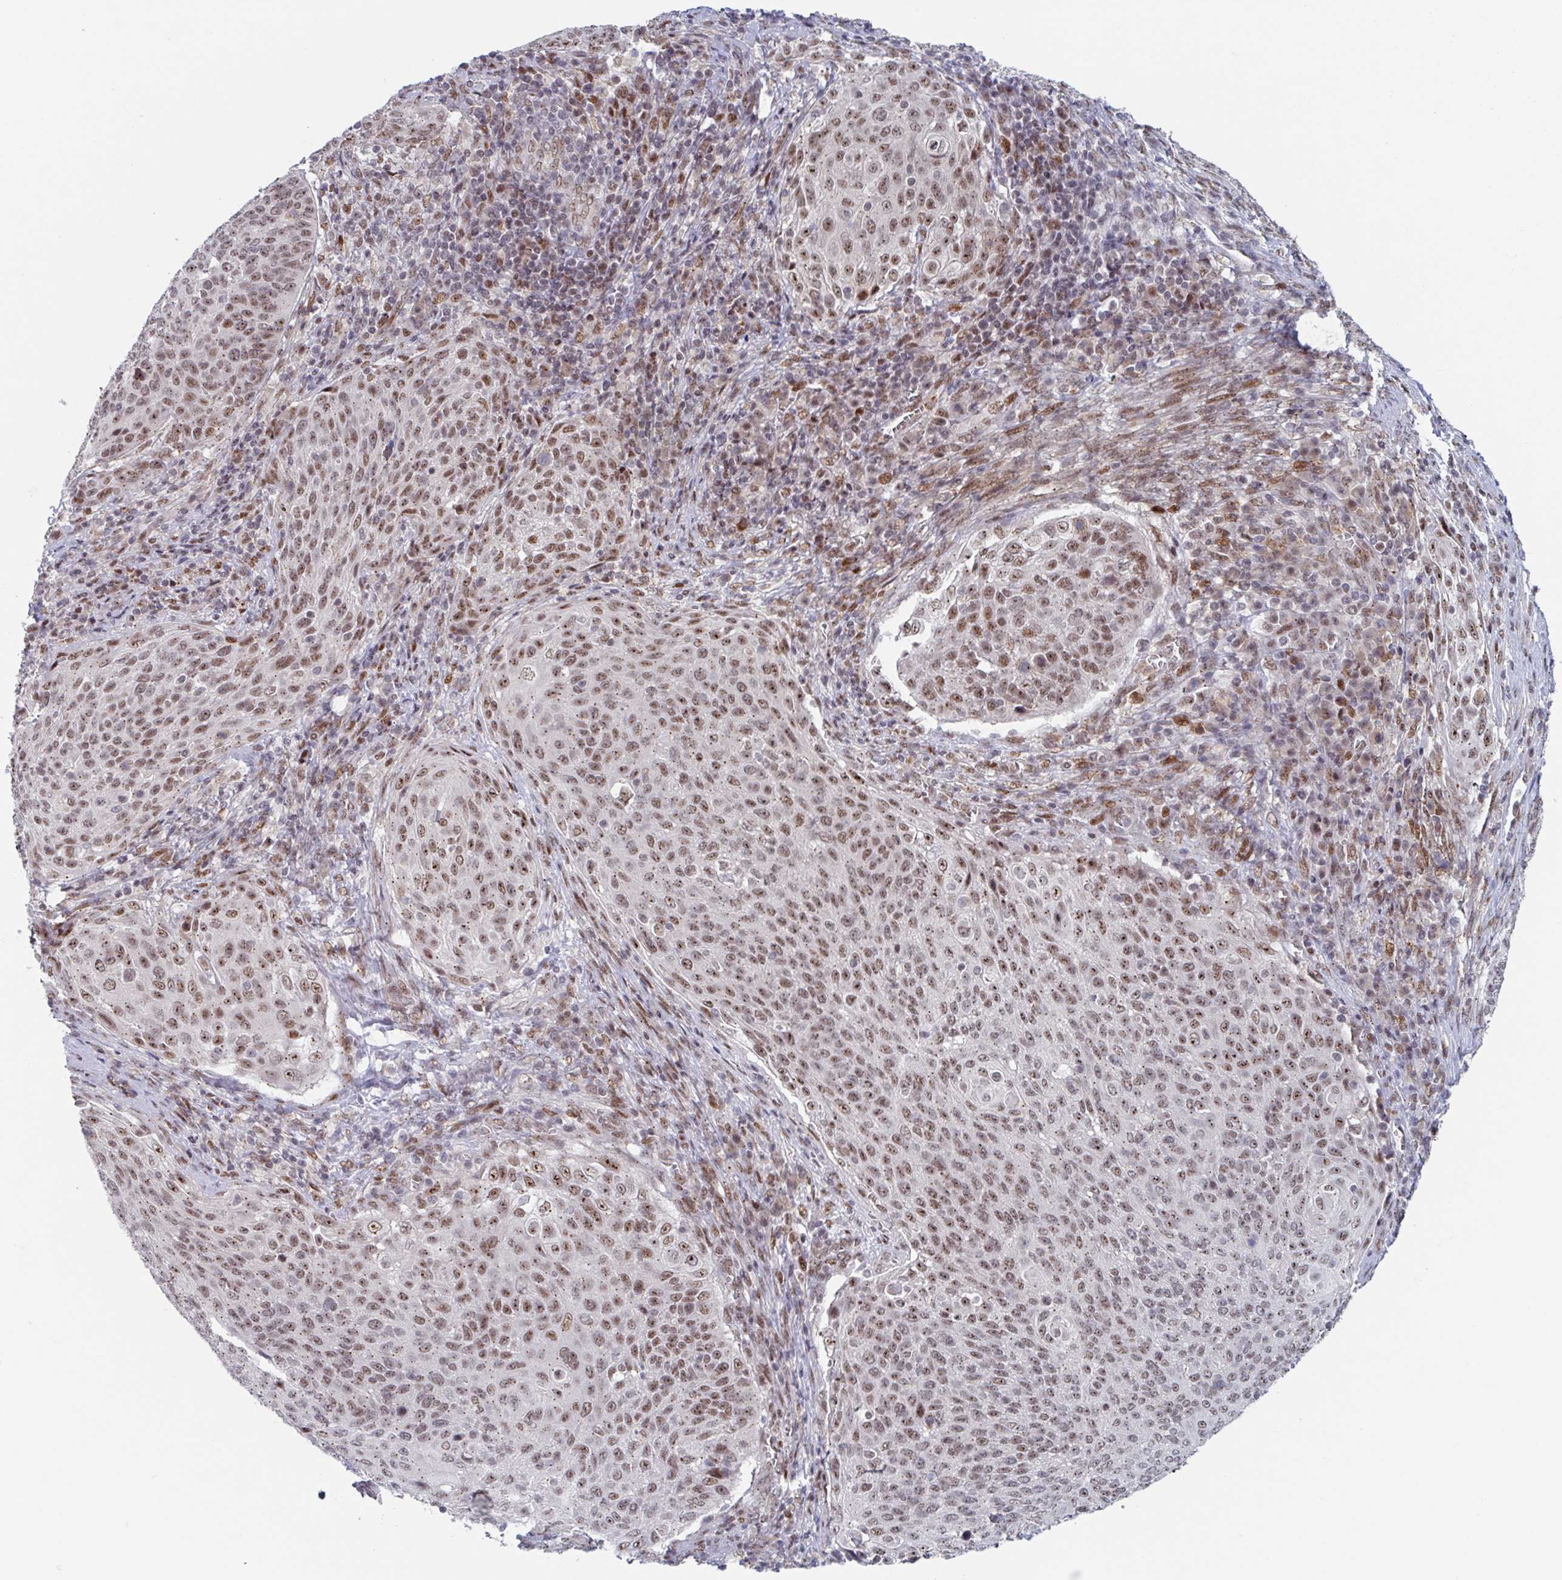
{"staining": {"intensity": "moderate", "quantity": ">75%", "location": "nuclear"}, "tissue": "cervical cancer", "cell_type": "Tumor cells", "image_type": "cancer", "snomed": [{"axis": "morphology", "description": "Squamous cell carcinoma, NOS"}, {"axis": "topography", "description": "Cervix"}], "caption": "Cervical cancer (squamous cell carcinoma) tissue reveals moderate nuclear positivity in approximately >75% of tumor cells", "gene": "RNF212", "patient": {"sex": "female", "age": 31}}